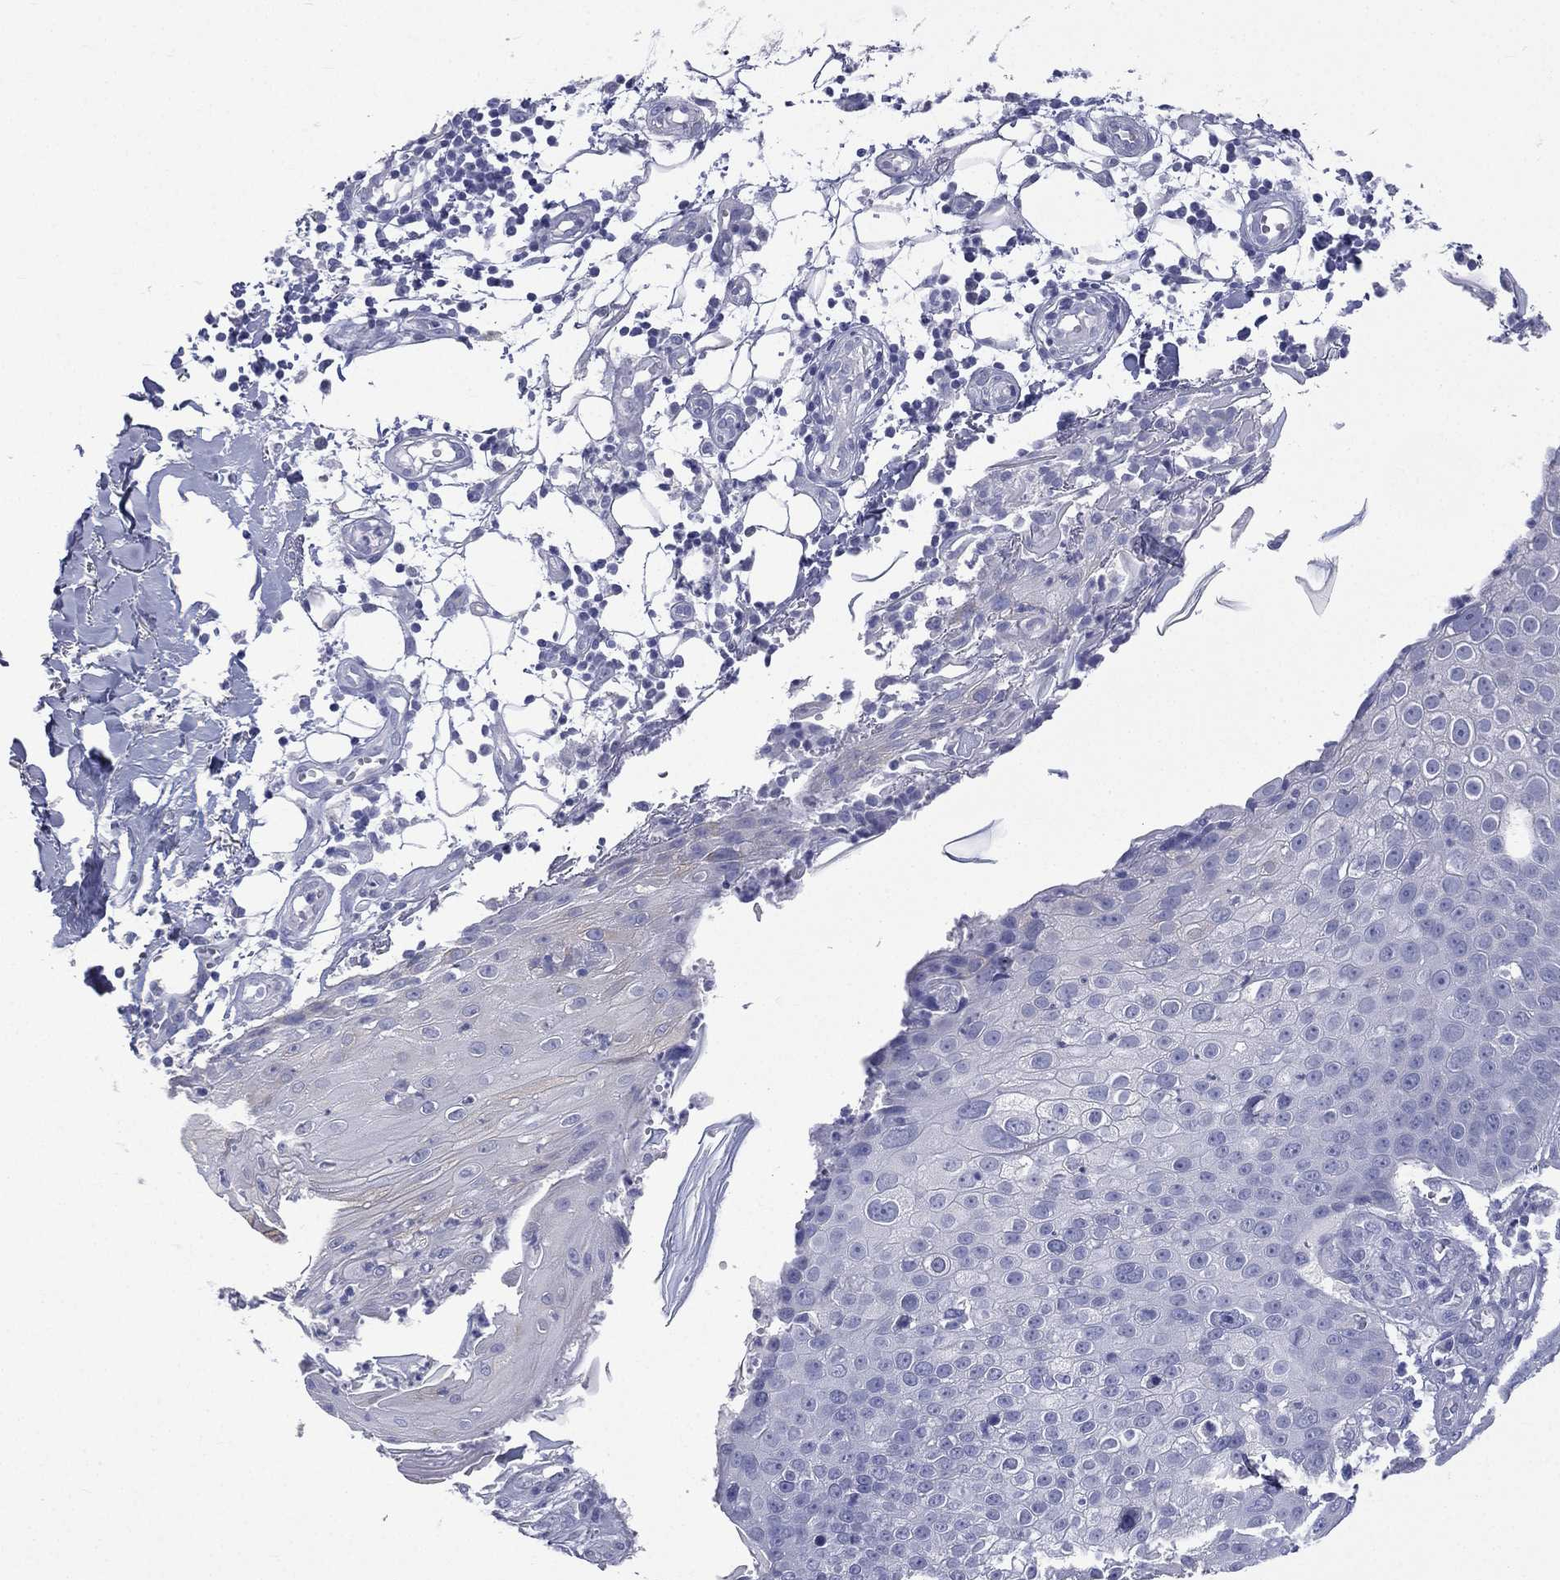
{"staining": {"intensity": "negative", "quantity": "none", "location": "none"}, "tissue": "skin cancer", "cell_type": "Tumor cells", "image_type": "cancer", "snomed": [{"axis": "morphology", "description": "Squamous cell carcinoma, NOS"}, {"axis": "topography", "description": "Skin"}], "caption": "Tumor cells show no significant expression in skin cancer.", "gene": "CES2", "patient": {"sex": "male", "age": 71}}